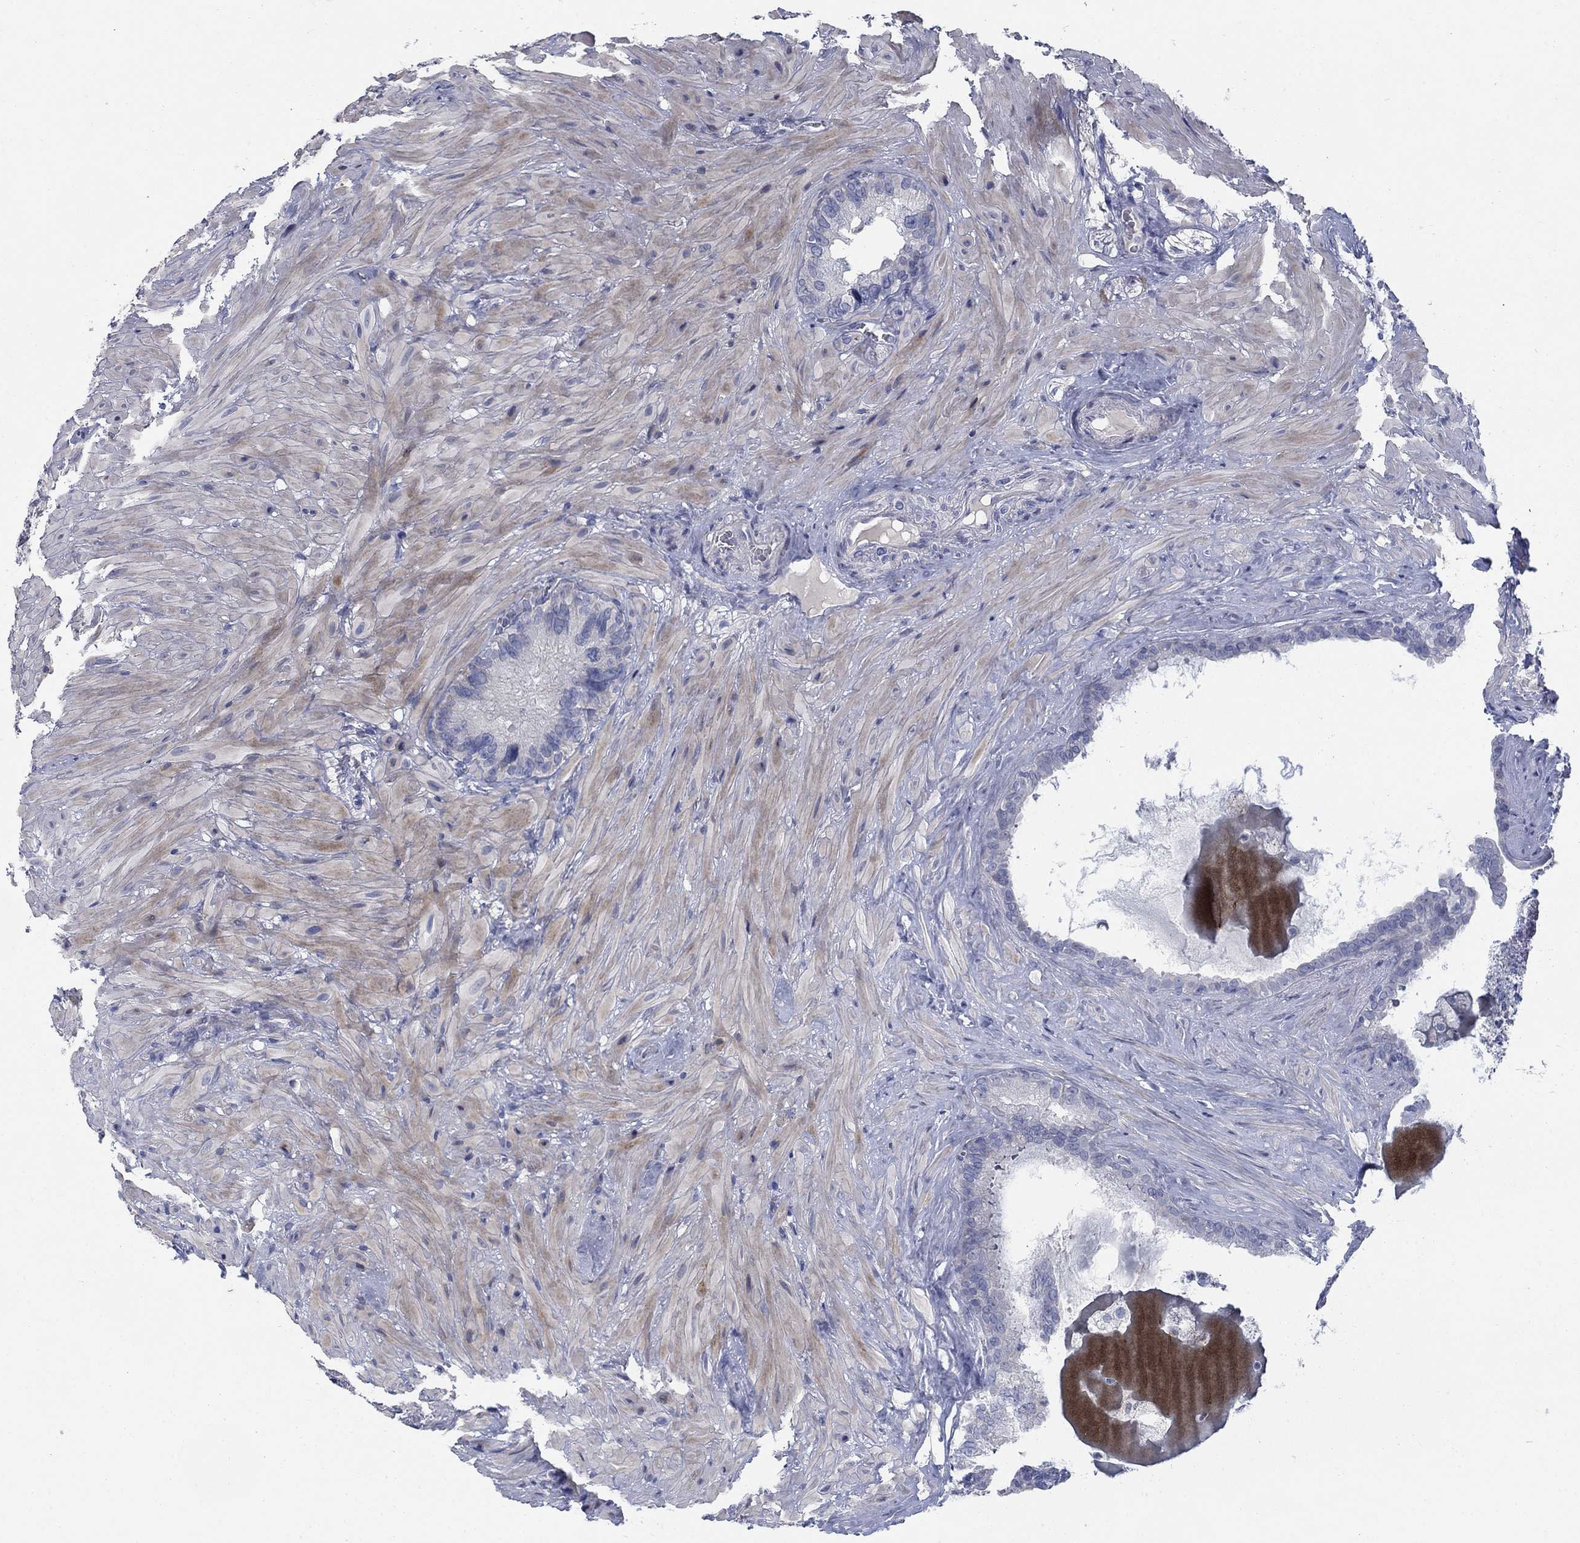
{"staining": {"intensity": "negative", "quantity": "none", "location": "none"}, "tissue": "seminal vesicle", "cell_type": "Glandular cells", "image_type": "normal", "snomed": [{"axis": "morphology", "description": "Normal tissue, NOS"}, {"axis": "topography", "description": "Seminal veicle"}], "caption": "DAB immunohistochemical staining of benign seminal vesicle displays no significant expression in glandular cells. (Stains: DAB (3,3'-diaminobenzidine) IHC with hematoxylin counter stain, Microscopy: brightfield microscopy at high magnification).", "gene": "DNER", "patient": {"sex": "male", "age": 72}}